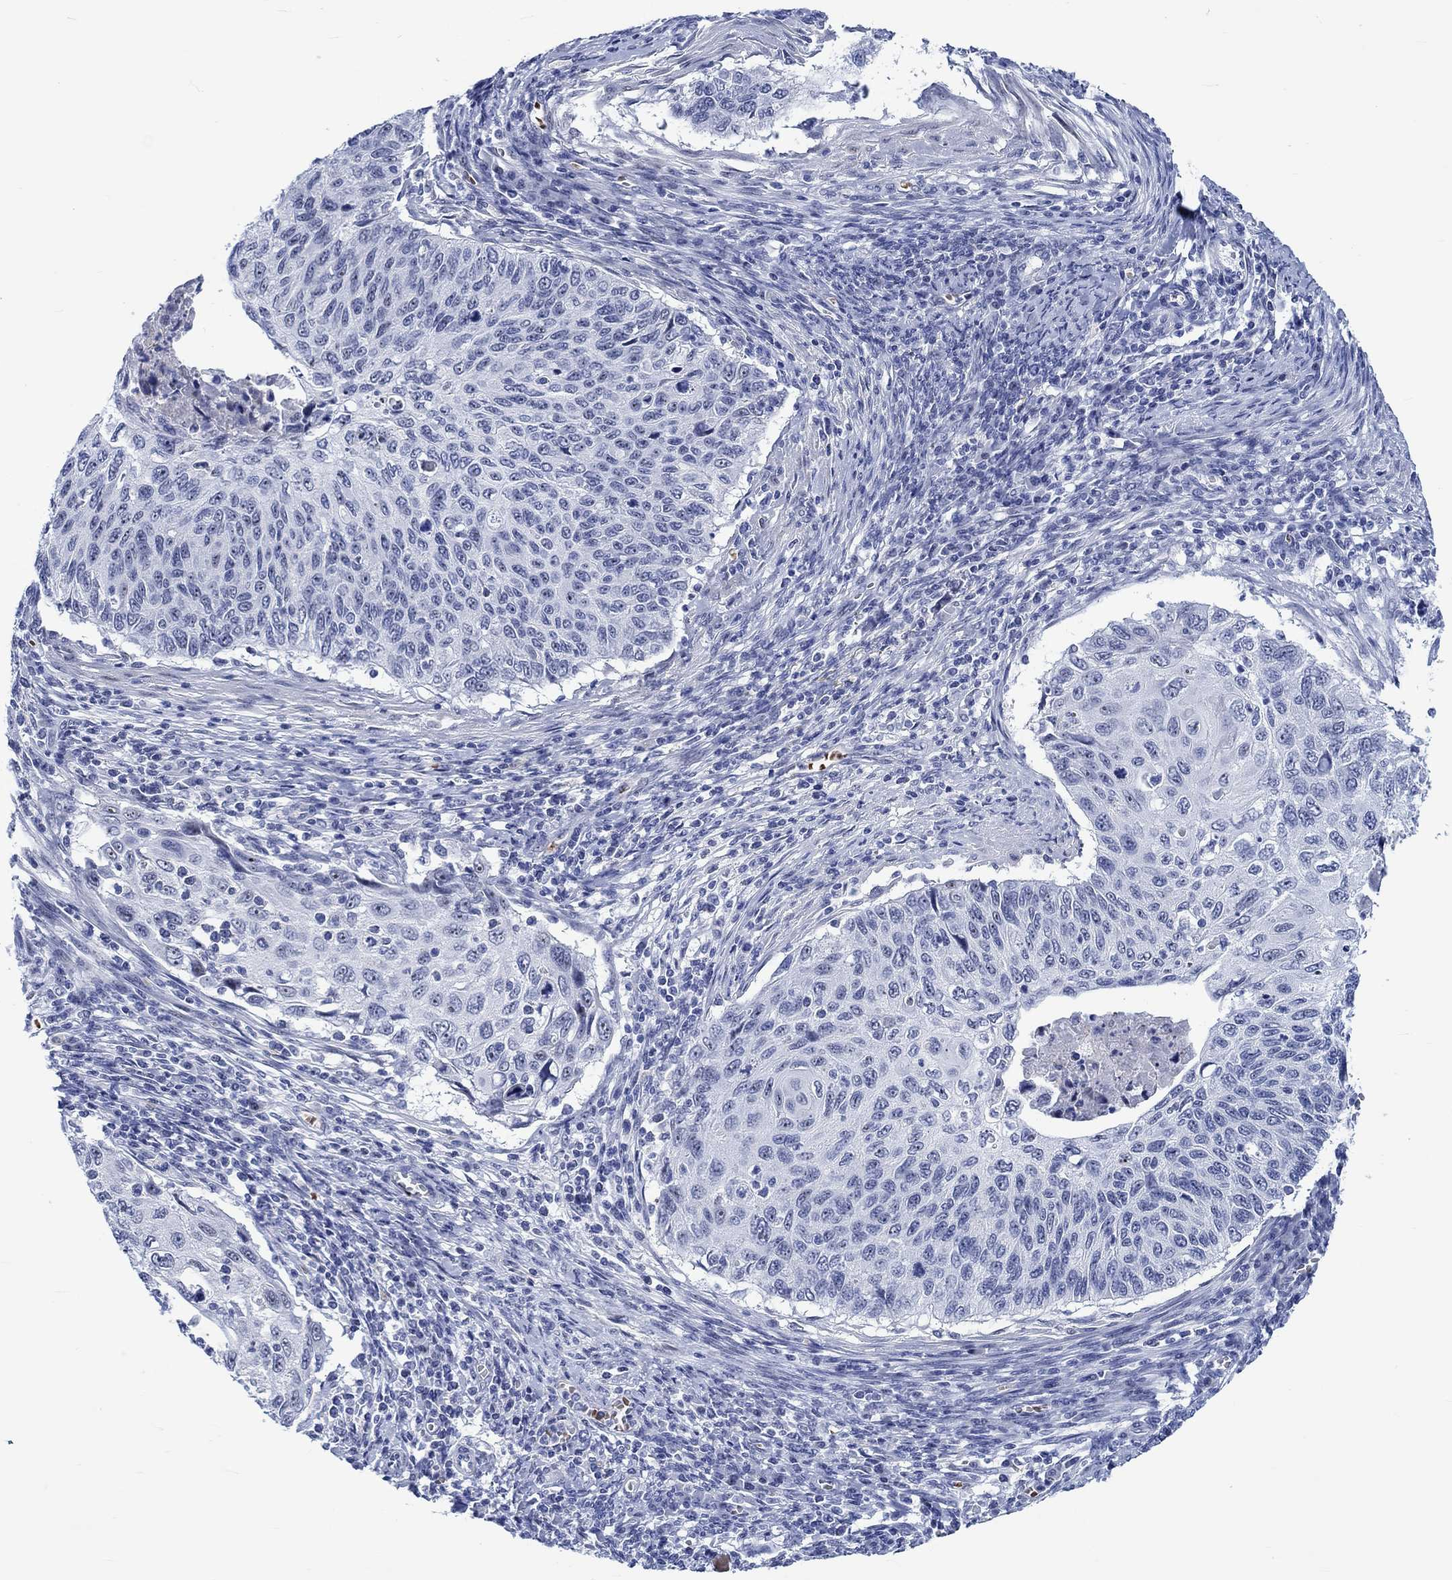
{"staining": {"intensity": "negative", "quantity": "none", "location": "none"}, "tissue": "cervical cancer", "cell_type": "Tumor cells", "image_type": "cancer", "snomed": [{"axis": "morphology", "description": "Squamous cell carcinoma, NOS"}, {"axis": "topography", "description": "Cervix"}], "caption": "The image shows no staining of tumor cells in cervical cancer.", "gene": "ZNF446", "patient": {"sex": "female", "age": 70}}